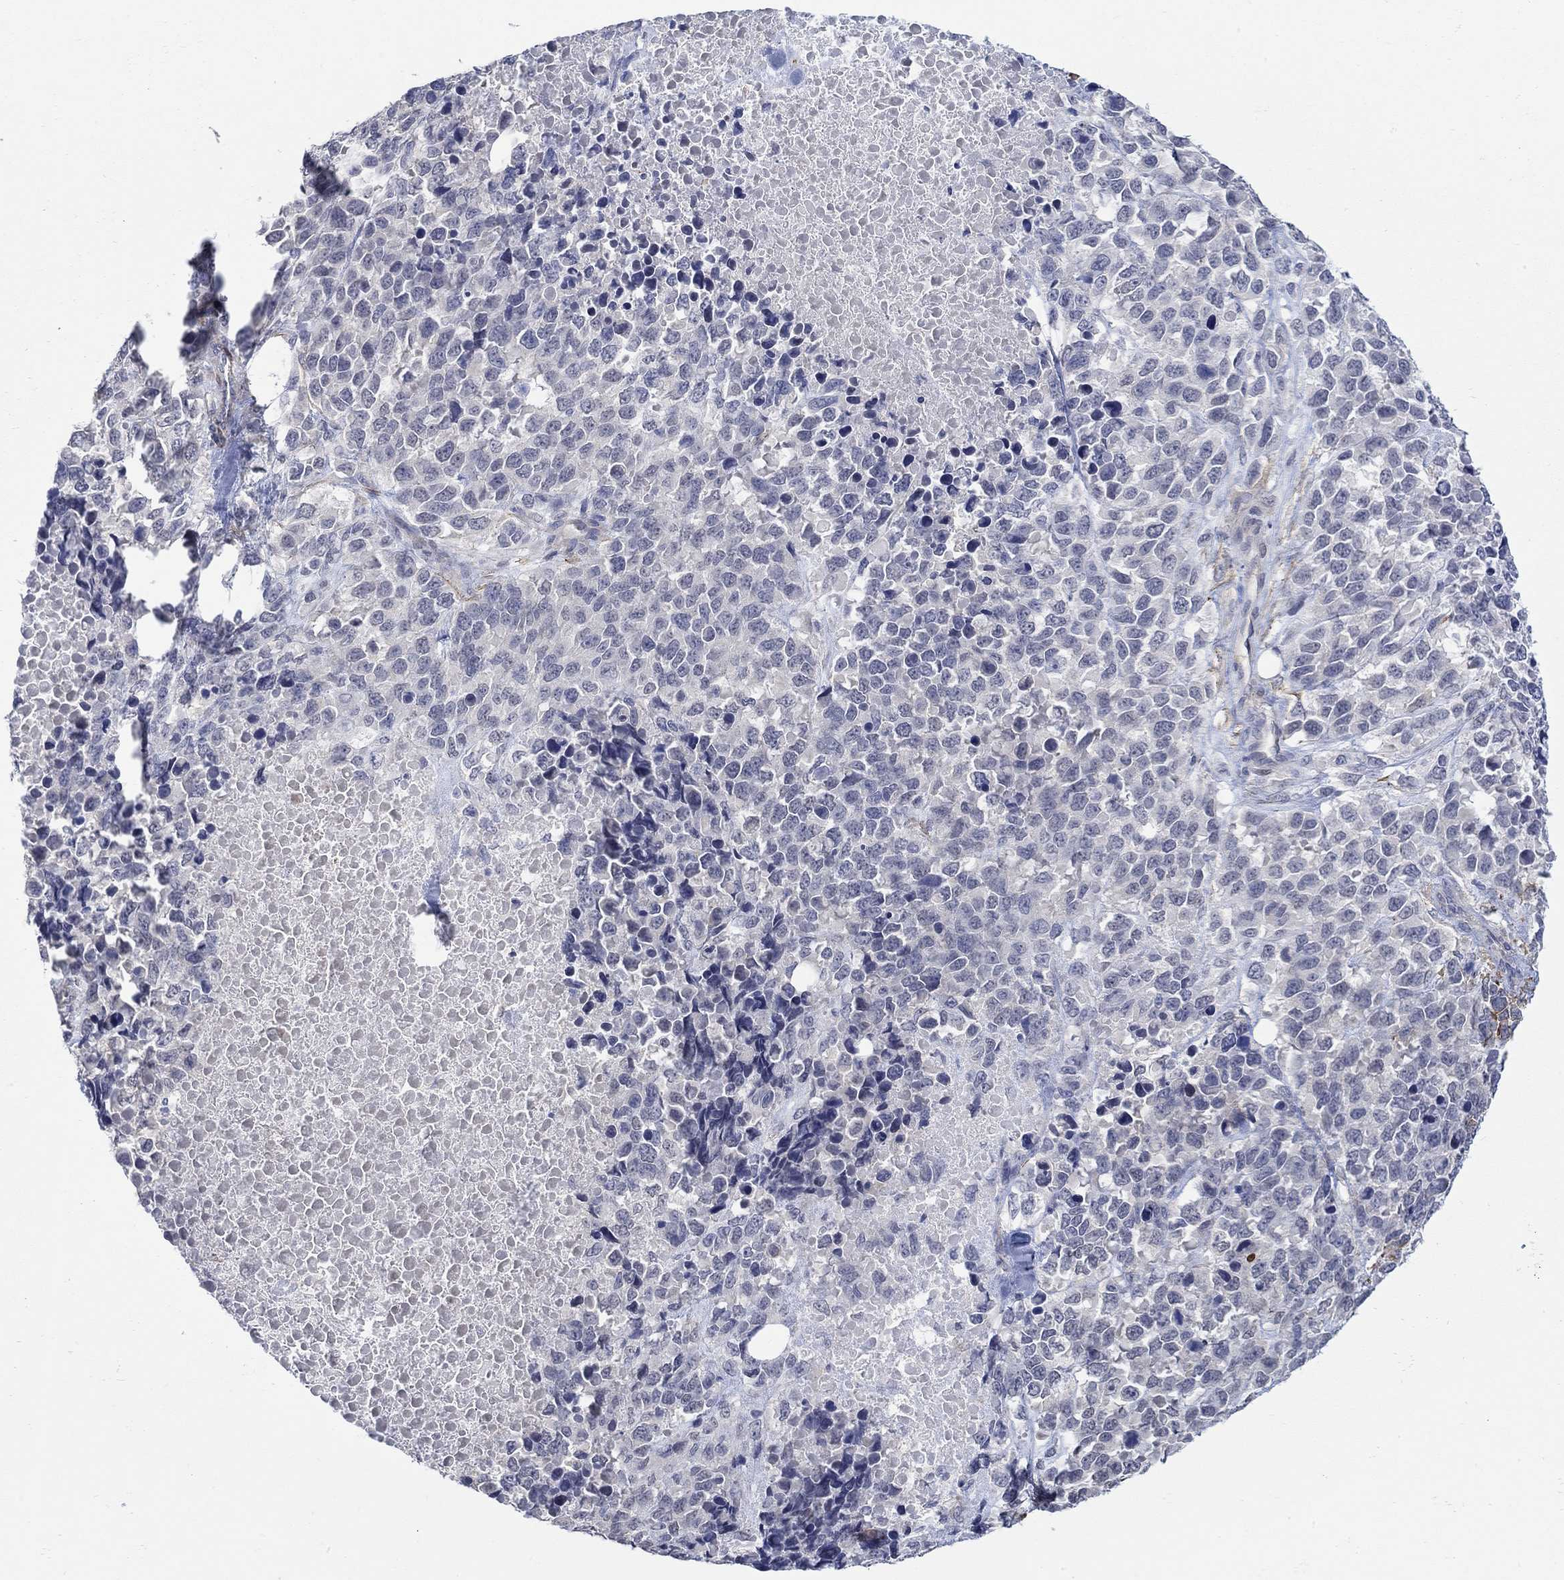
{"staining": {"intensity": "negative", "quantity": "none", "location": "none"}, "tissue": "melanoma", "cell_type": "Tumor cells", "image_type": "cancer", "snomed": [{"axis": "morphology", "description": "Malignant melanoma, Metastatic site"}, {"axis": "topography", "description": "Skin"}], "caption": "Histopathology image shows no significant protein expression in tumor cells of malignant melanoma (metastatic site).", "gene": "SCN7A", "patient": {"sex": "male", "age": 84}}